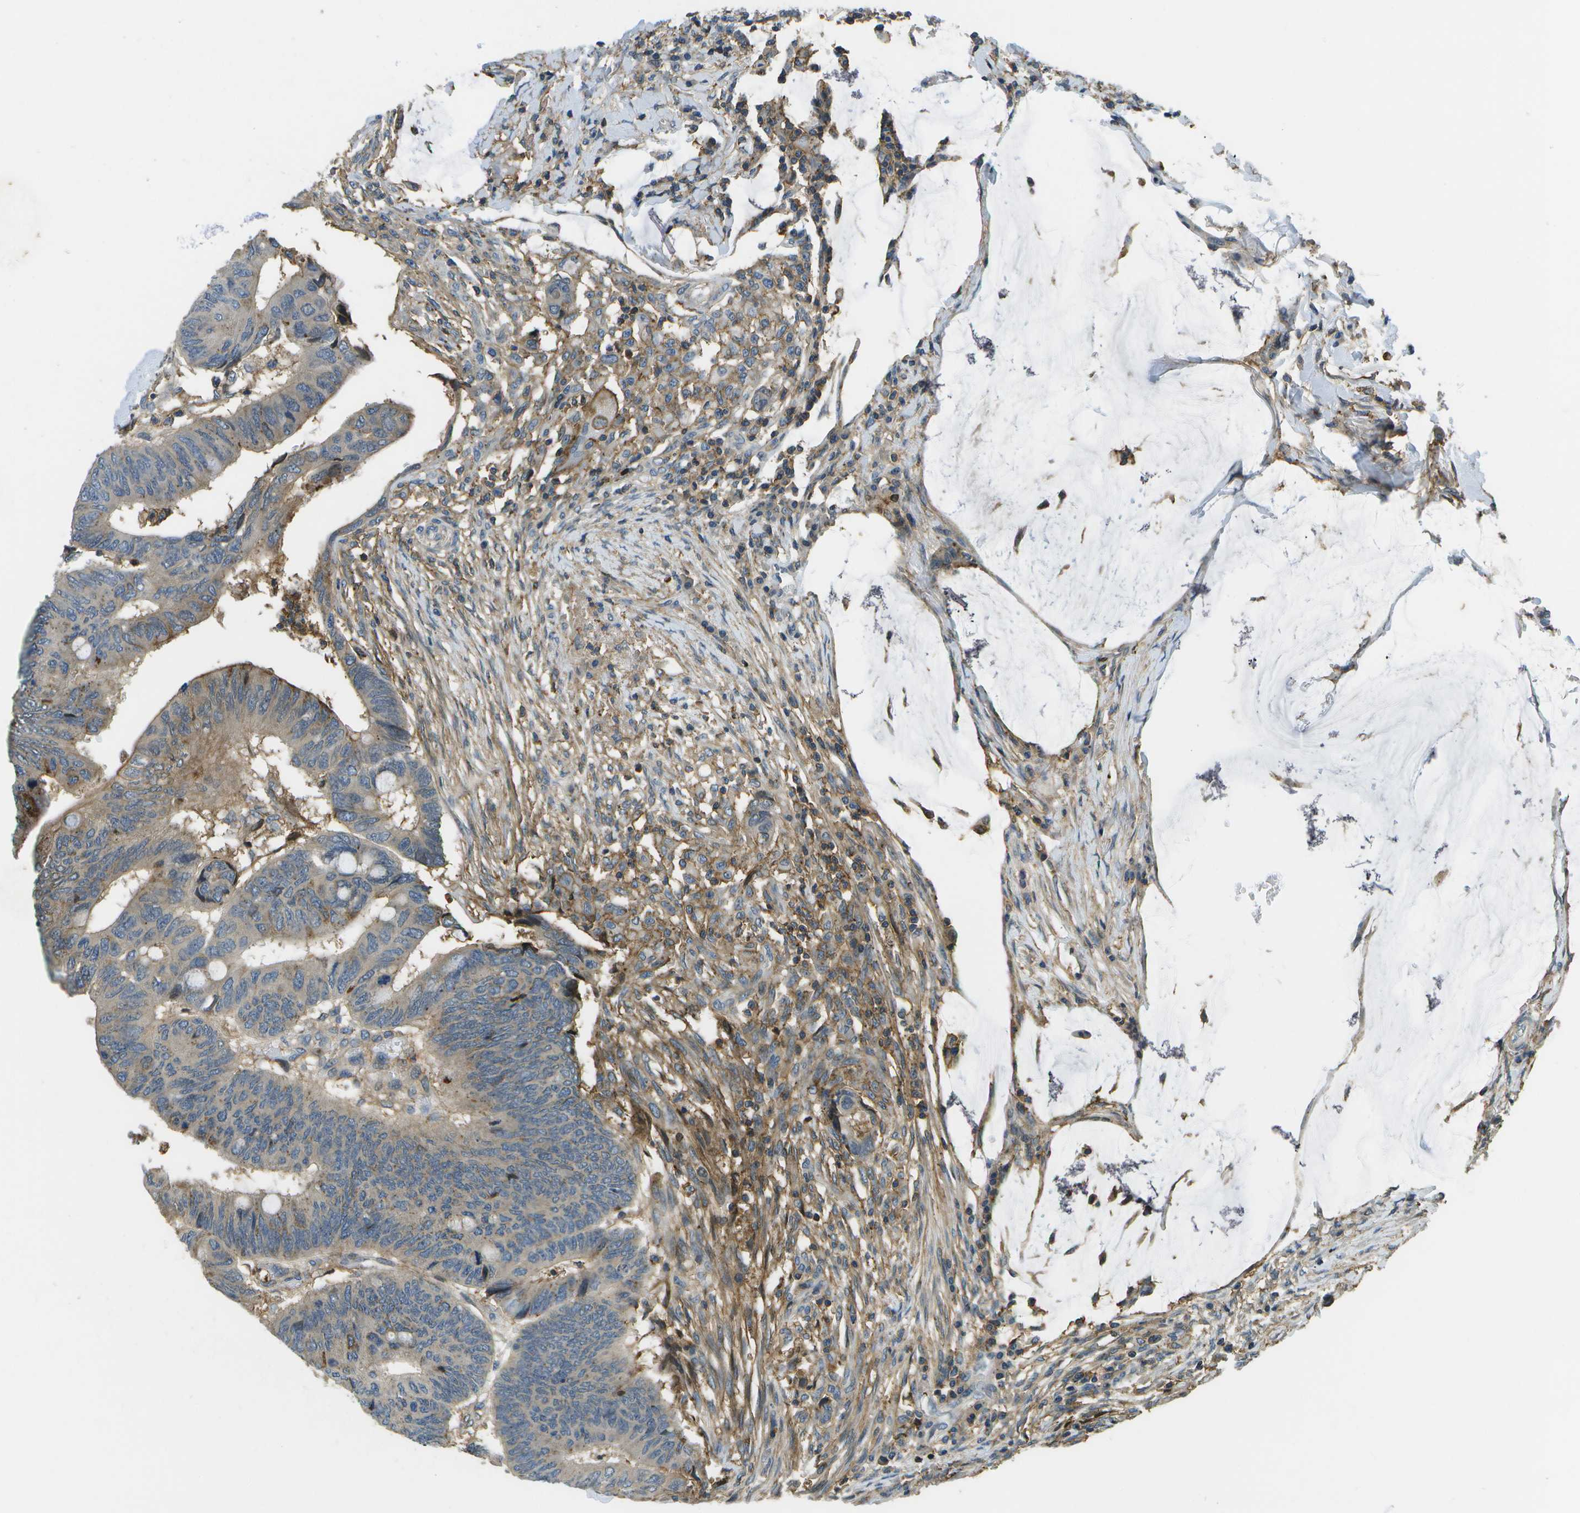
{"staining": {"intensity": "moderate", "quantity": "25%-75%", "location": "cytoplasmic/membranous"}, "tissue": "colorectal cancer", "cell_type": "Tumor cells", "image_type": "cancer", "snomed": [{"axis": "morphology", "description": "Normal tissue, NOS"}, {"axis": "morphology", "description": "Adenocarcinoma, NOS"}, {"axis": "topography", "description": "Rectum"}], "caption": "Immunohistochemistry (IHC) (DAB) staining of human adenocarcinoma (colorectal) reveals moderate cytoplasmic/membranous protein positivity in about 25%-75% of tumor cells.", "gene": "LRRC66", "patient": {"sex": "male", "age": 92}}